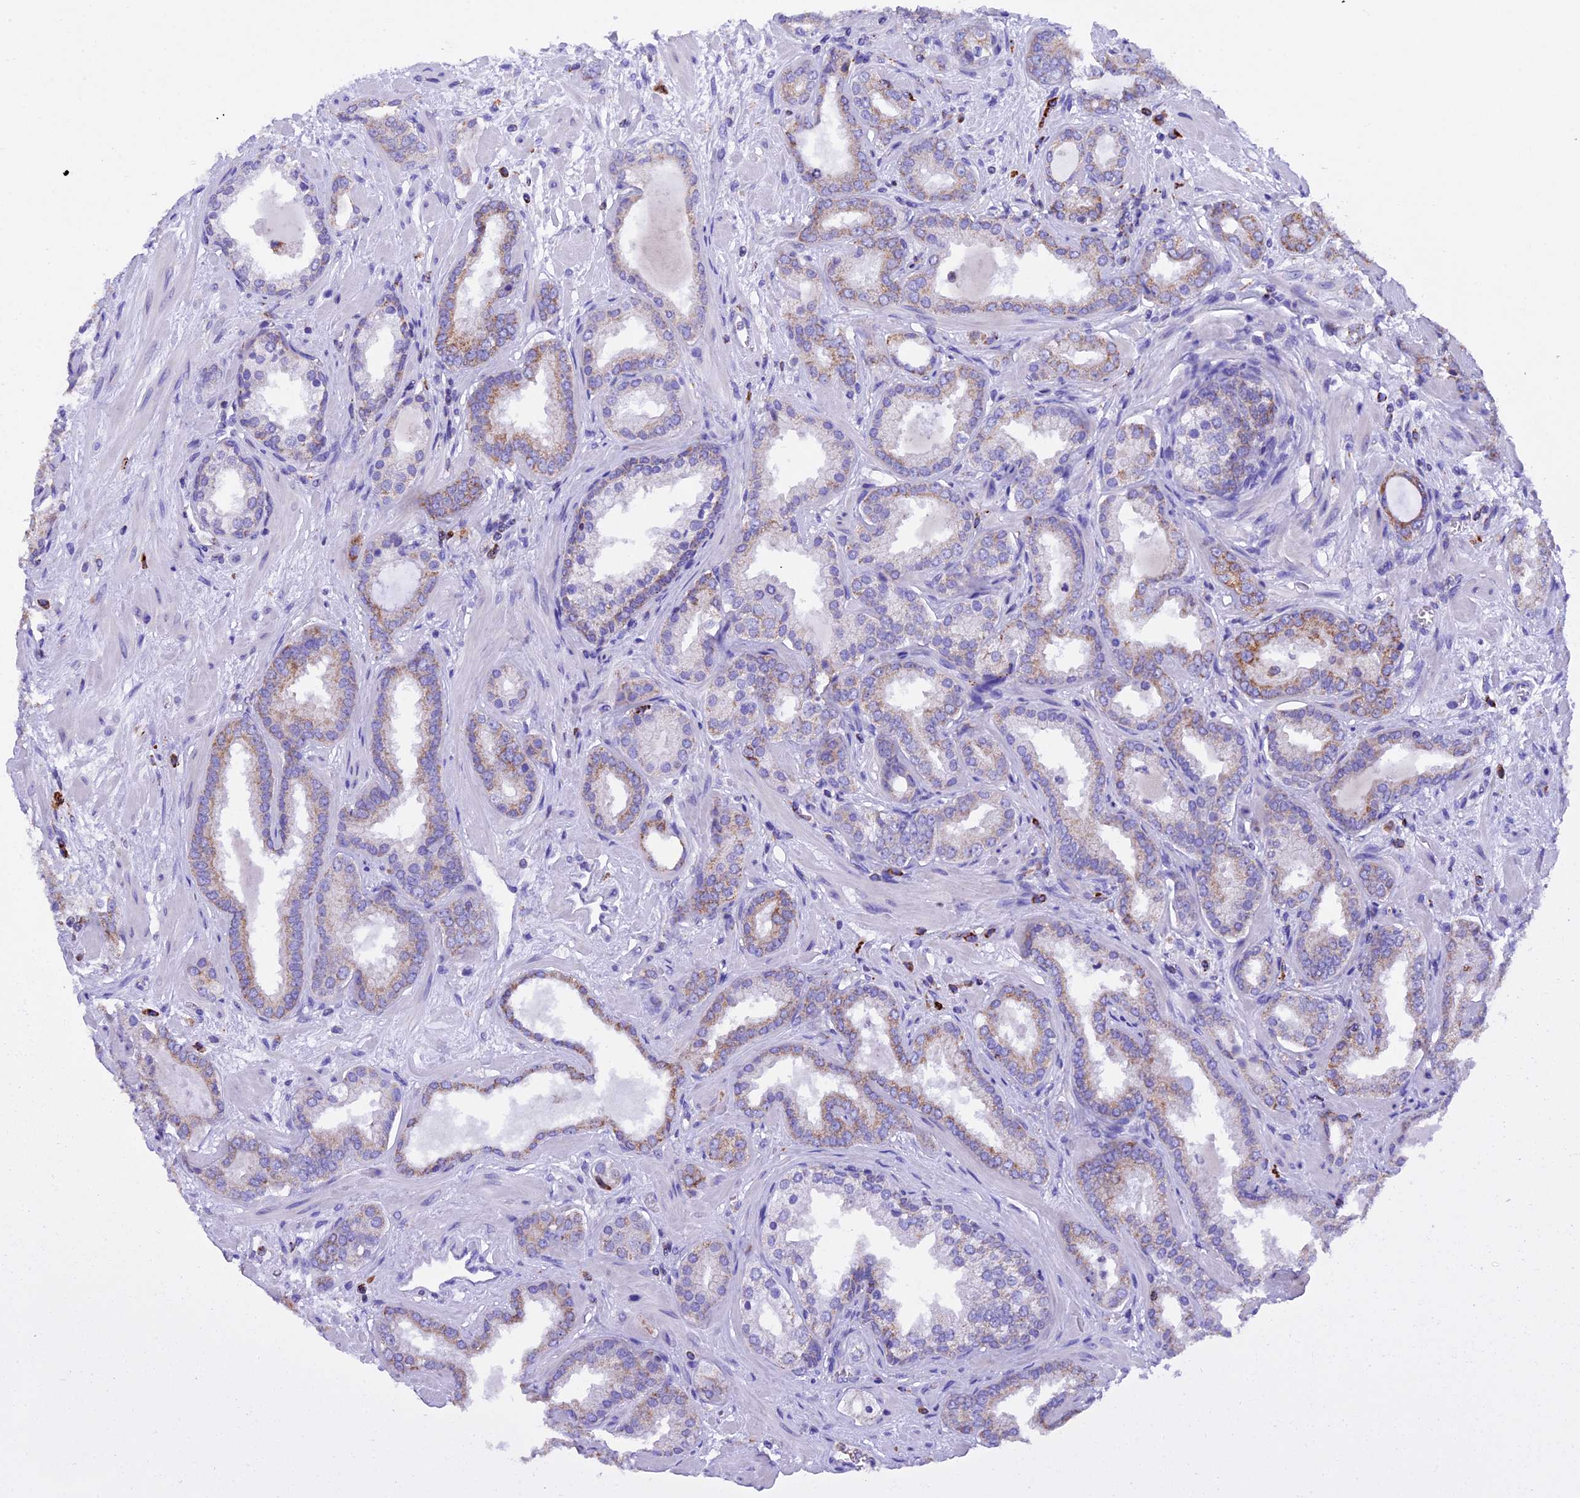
{"staining": {"intensity": "weak", "quantity": "<25%", "location": "cytoplasmic/membranous"}, "tissue": "prostate cancer", "cell_type": "Tumor cells", "image_type": "cancer", "snomed": [{"axis": "morphology", "description": "Adenocarcinoma, High grade"}, {"axis": "topography", "description": "Prostate"}], "caption": "Immunohistochemical staining of prostate cancer (adenocarcinoma (high-grade)) reveals no significant expression in tumor cells.", "gene": "SLC8B1", "patient": {"sex": "male", "age": 64}}